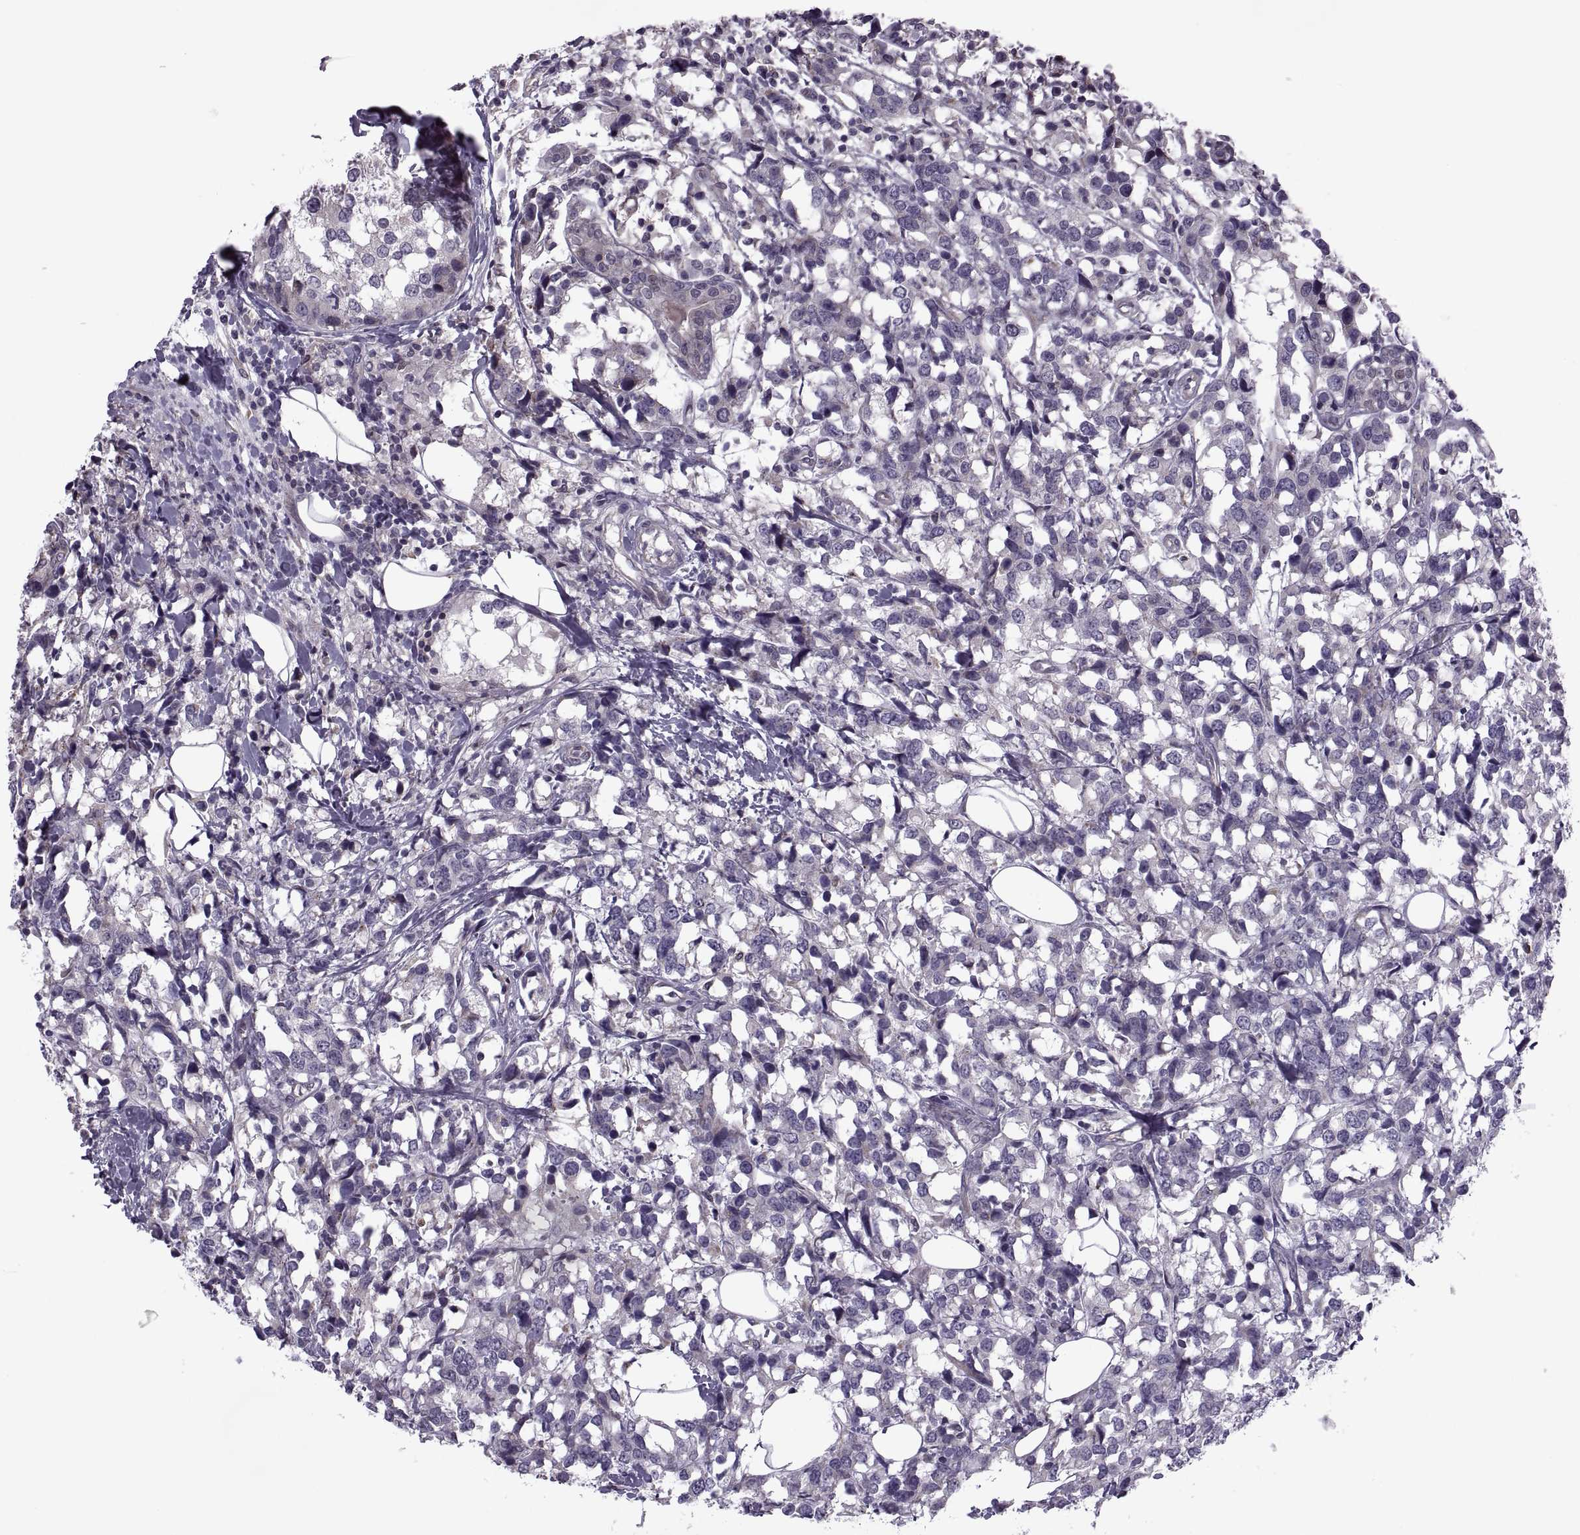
{"staining": {"intensity": "negative", "quantity": "none", "location": "none"}, "tissue": "breast cancer", "cell_type": "Tumor cells", "image_type": "cancer", "snomed": [{"axis": "morphology", "description": "Lobular carcinoma"}, {"axis": "topography", "description": "Breast"}], "caption": "High power microscopy image of an immunohistochemistry histopathology image of lobular carcinoma (breast), revealing no significant staining in tumor cells.", "gene": "ODF3", "patient": {"sex": "female", "age": 59}}